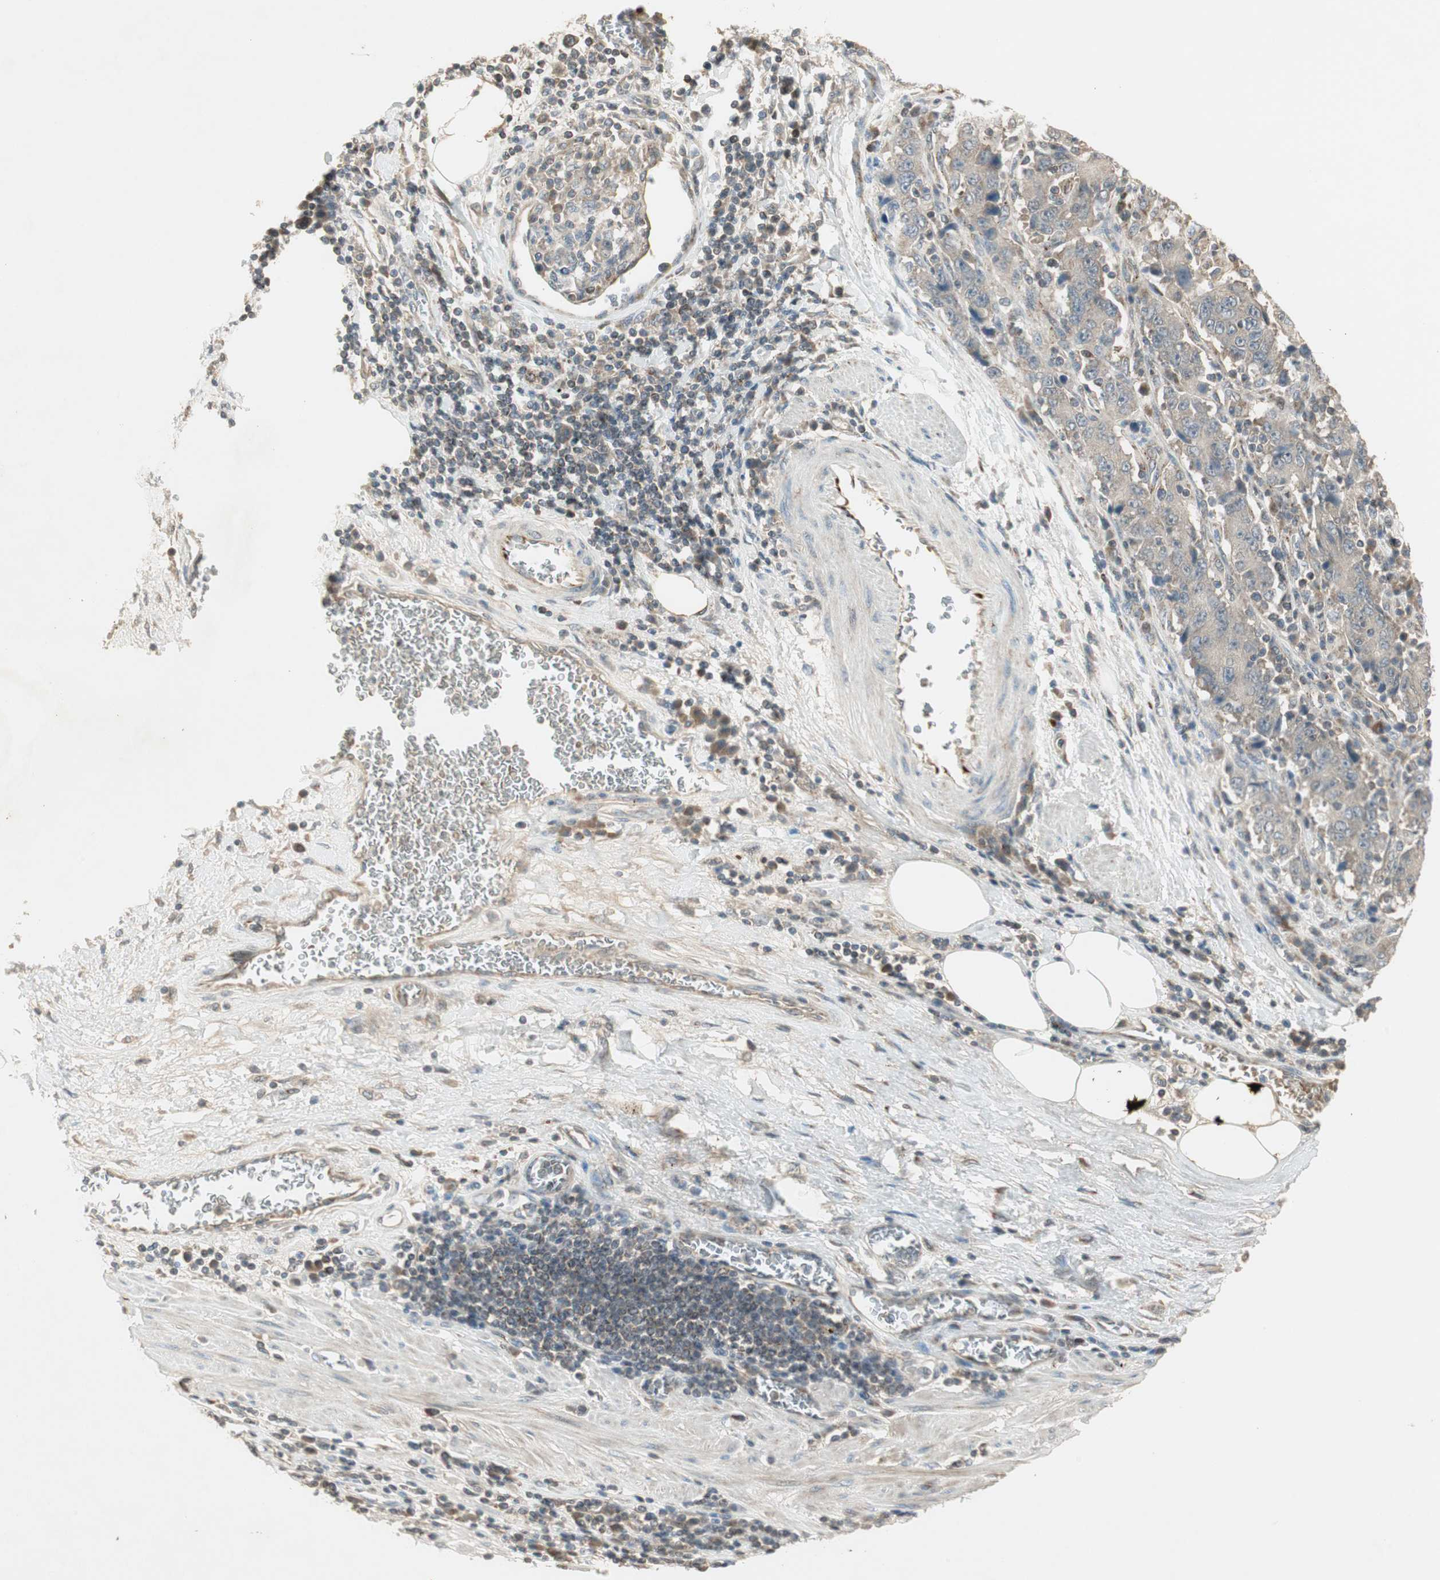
{"staining": {"intensity": "weak", "quantity": "25%-75%", "location": "cytoplasmic/membranous"}, "tissue": "stomach cancer", "cell_type": "Tumor cells", "image_type": "cancer", "snomed": [{"axis": "morphology", "description": "Normal tissue, NOS"}, {"axis": "morphology", "description": "Adenocarcinoma, NOS"}, {"axis": "topography", "description": "Stomach, upper"}, {"axis": "topography", "description": "Stomach"}], "caption": "Immunohistochemistry (IHC) of adenocarcinoma (stomach) displays low levels of weak cytoplasmic/membranous staining in about 25%-75% of tumor cells.", "gene": "USP2", "patient": {"sex": "male", "age": 59}}